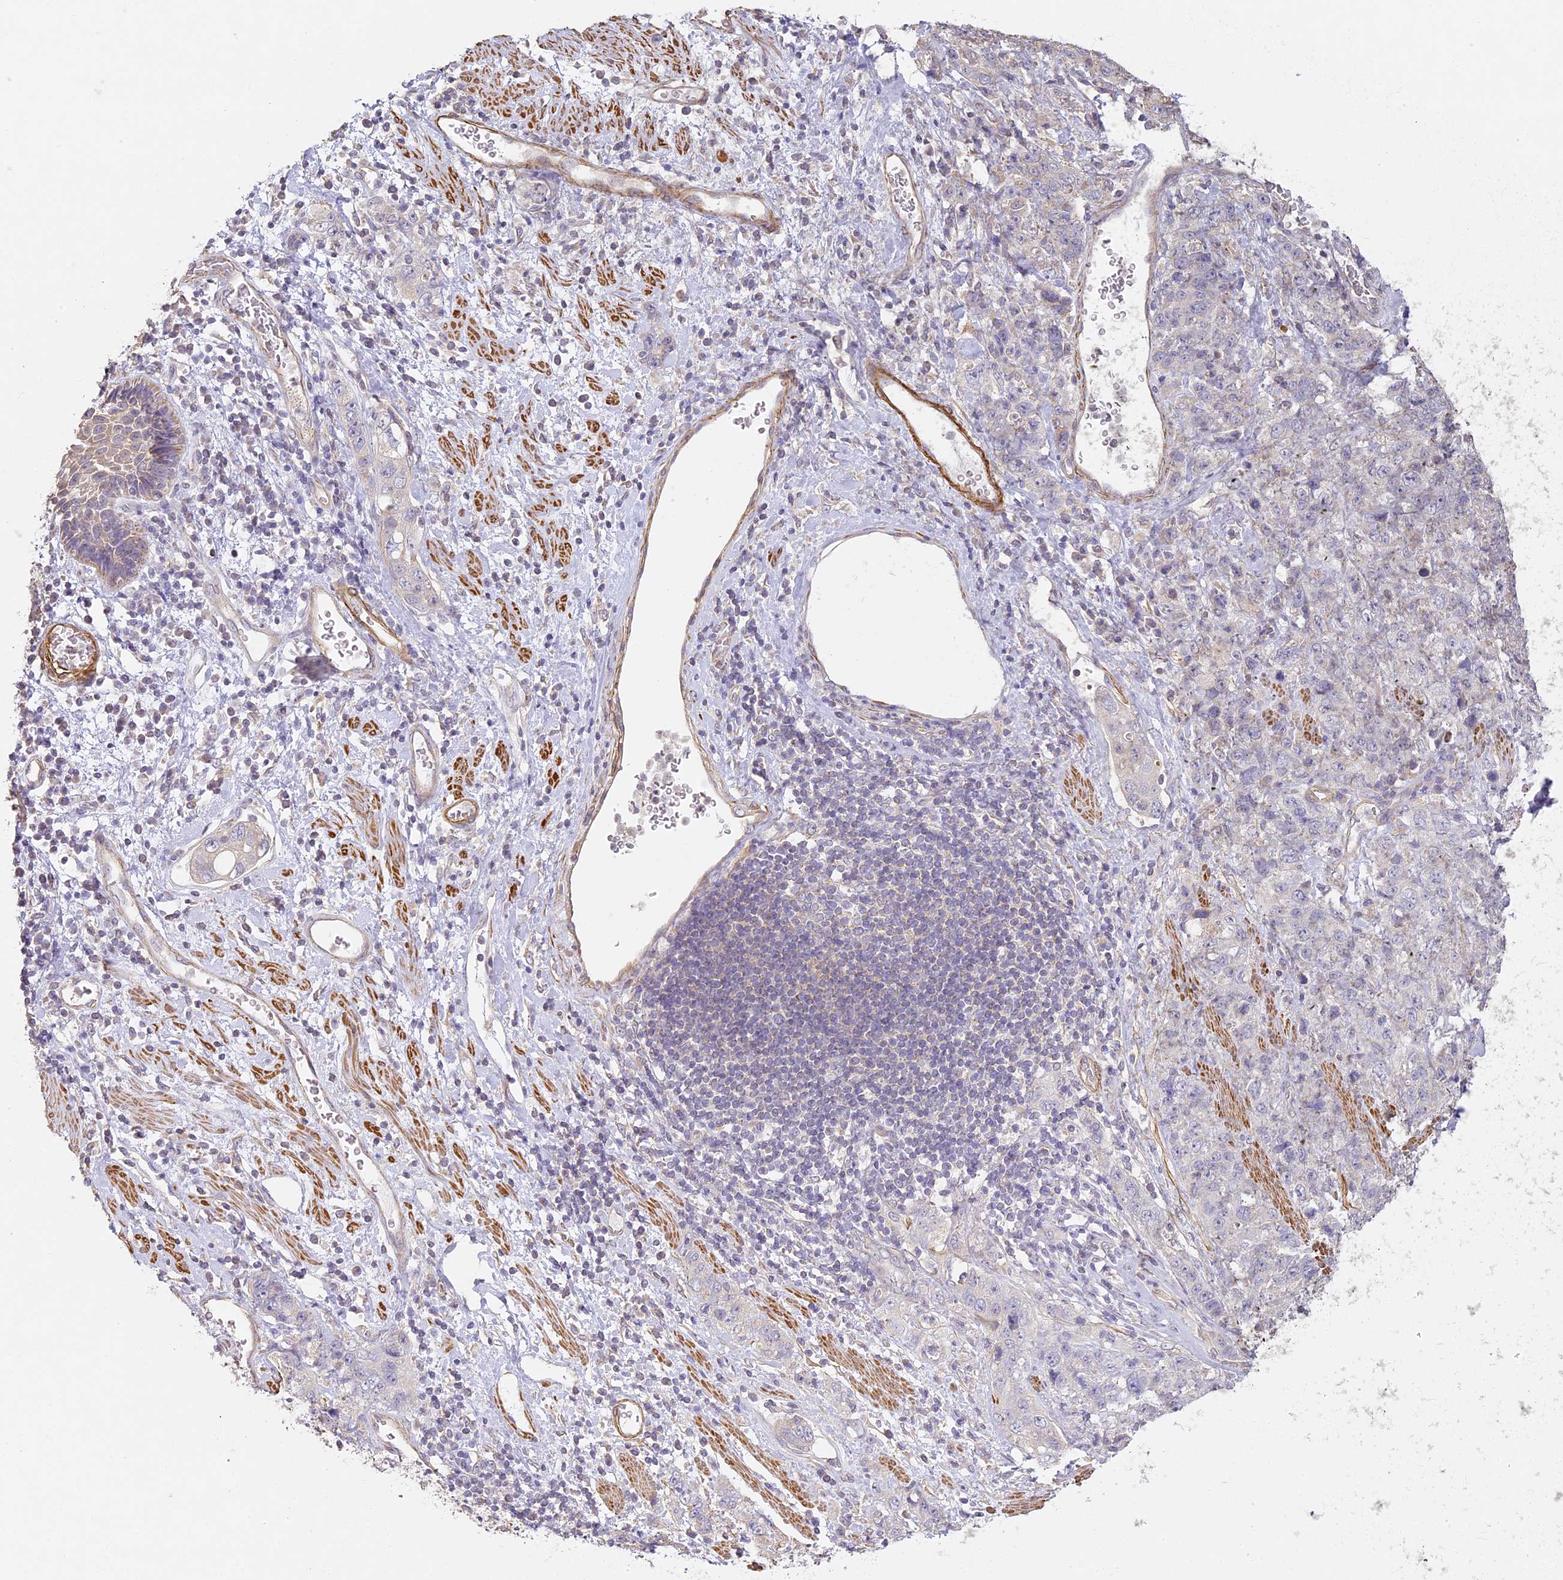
{"staining": {"intensity": "negative", "quantity": "none", "location": "none"}, "tissue": "stomach cancer", "cell_type": "Tumor cells", "image_type": "cancer", "snomed": [{"axis": "morphology", "description": "Adenocarcinoma, NOS"}, {"axis": "topography", "description": "Stomach"}], "caption": "Immunohistochemistry photomicrograph of neoplastic tissue: human stomach adenocarcinoma stained with DAB (3,3'-diaminobenzidine) reveals no significant protein positivity in tumor cells. (DAB (3,3'-diaminobenzidine) immunohistochemistry (IHC), high magnification).", "gene": "MED28", "patient": {"sex": "male", "age": 48}}